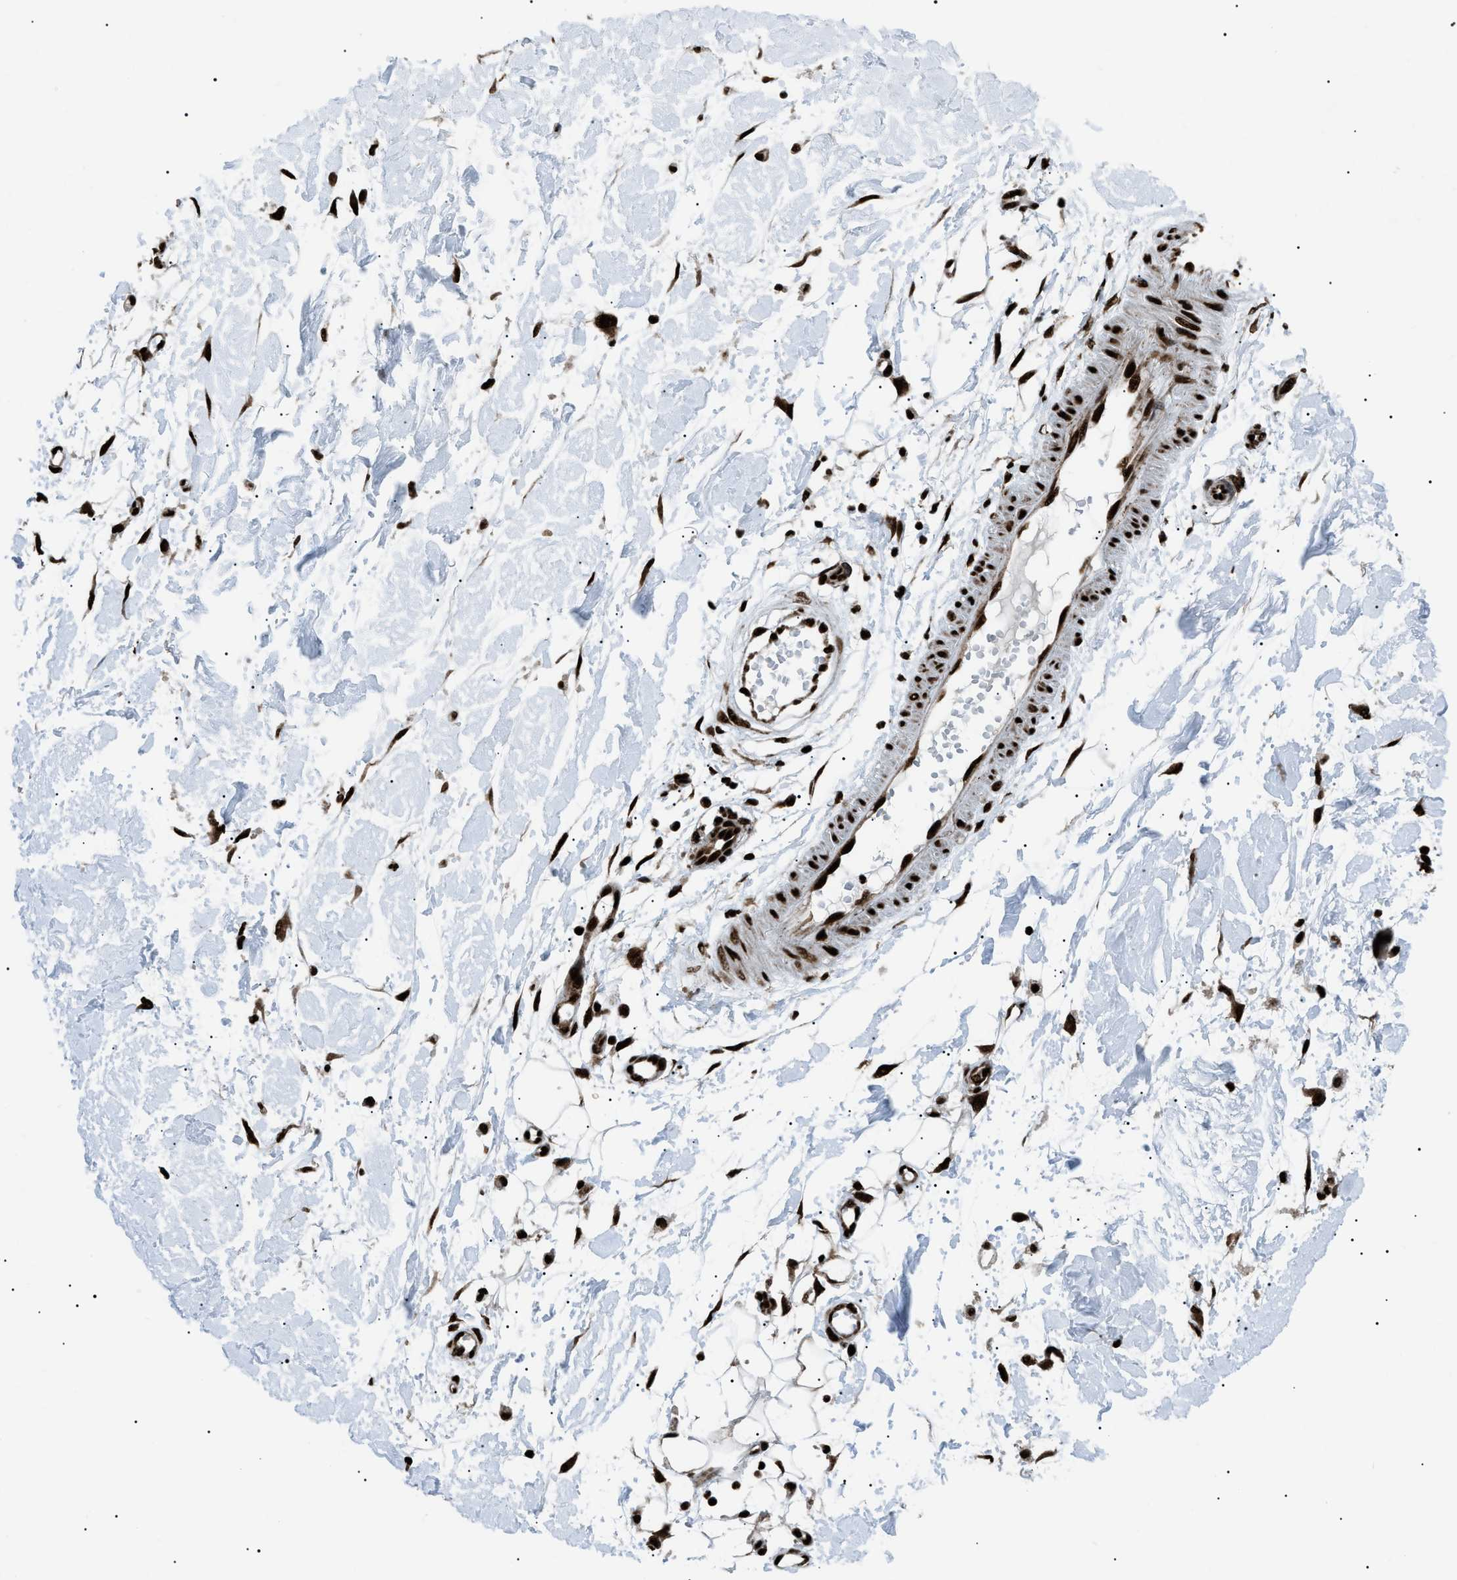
{"staining": {"intensity": "strong", "quantity": "25%-75%", "location": "nuclear"}, "tissue": "adipose tissue", "cell_type": "Adipocytes", "image_type": "normal", "snomed": [{"axis": "morphology", "description": "Normal tissue, NOS"}, {"axis": "morphology", "description": "Squamous cell carcinoma, NOS"}, {"axis": "topography", "description": "Skin"}, {"axis": "topography", "description": "Peripheral nerve tissue"}], "caption": "Protein staining demonstrates strong nuclear expression in approximately 25%-75% of adipocytes in unremarkable adipose tissue. (DAB IHC, brown staining for protein, blue staining for nuclei).", "gene": "HNRNPK", "patient": {"sex": "male", "age": 83}}